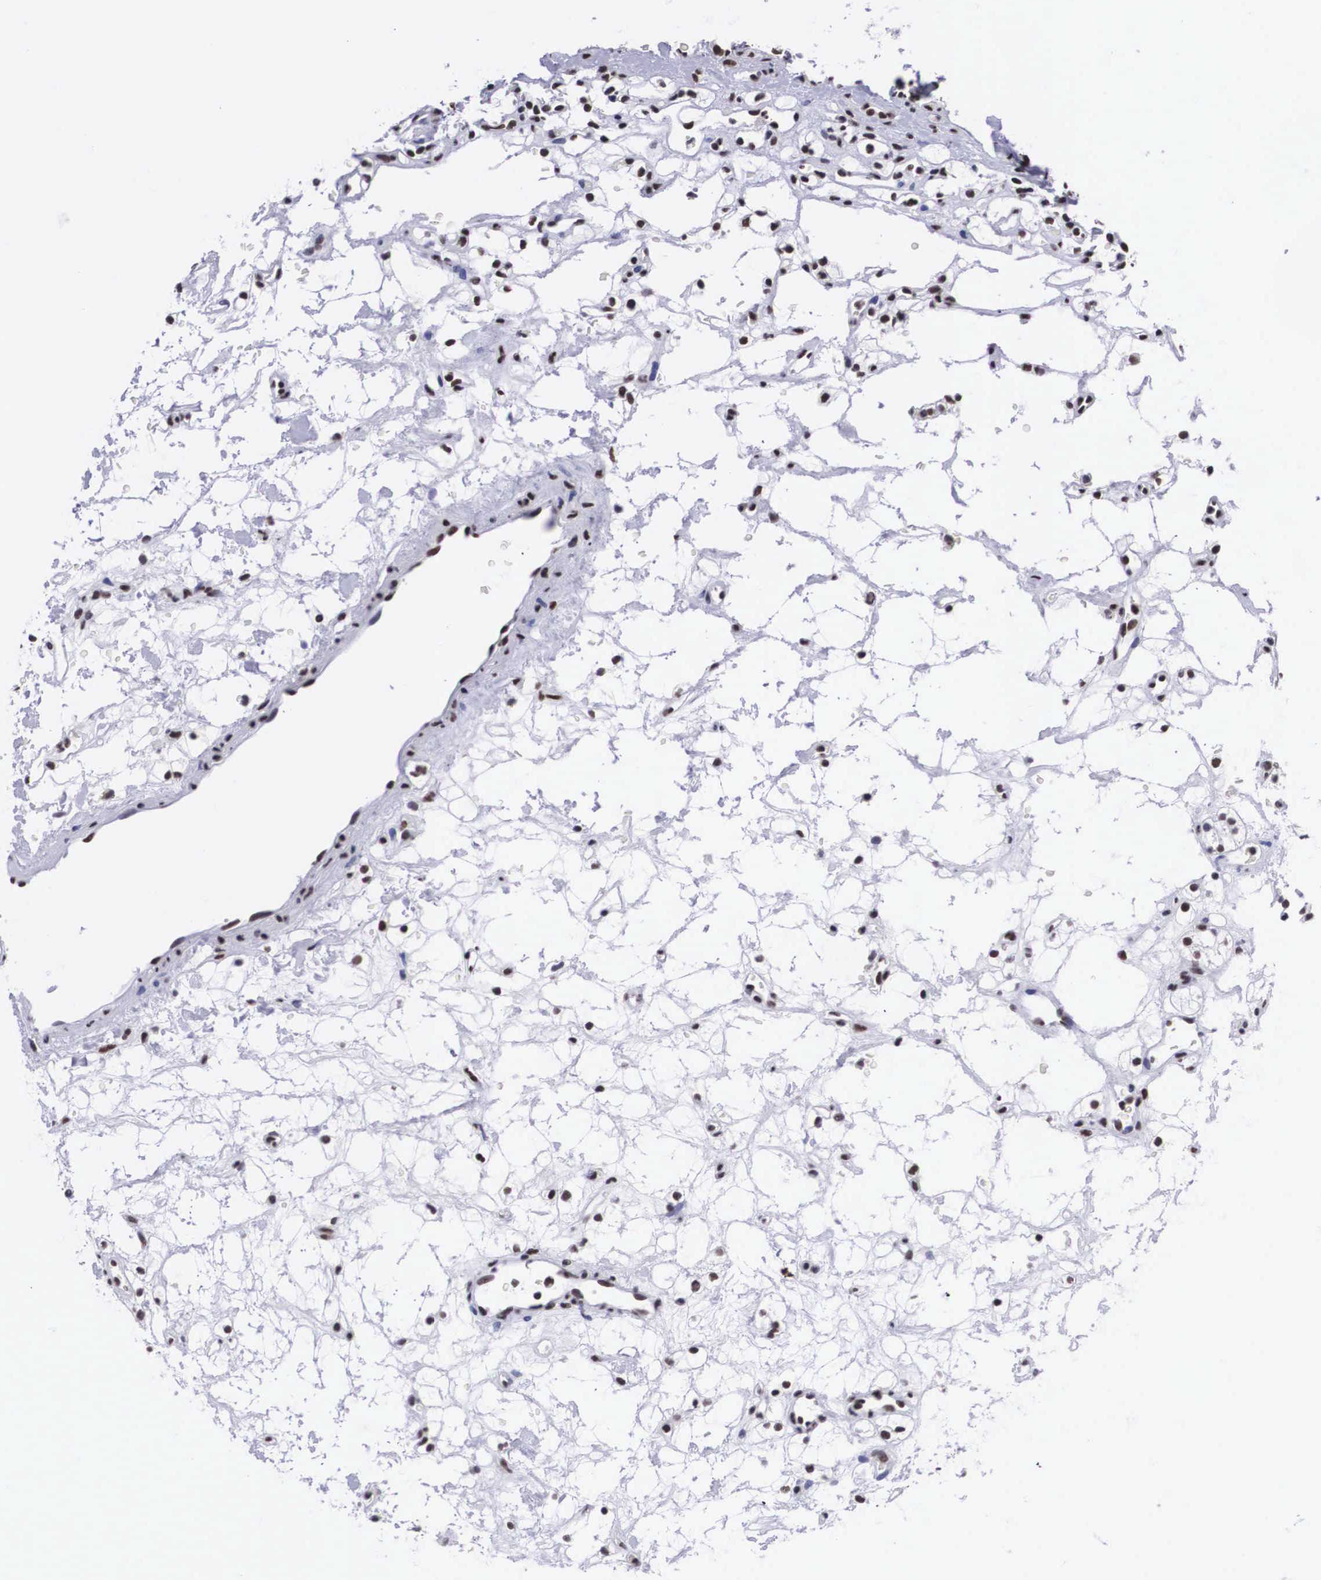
{"staining": {"intensity": "moderate", "quantity": ">75%", "location": "nuclear"}, "tissue": "renal cancer", "cell_type": "Tumor cells", "image_type": "cancer", "snomed": [{"axis": "morphology", "description": "Adenocarcinoma, NOS"}, {"axis": "topography", "description": "Kidney"}], "caption": "Human renal adenocarcinoma stained for a protein (brown) exhibits moderate nuclear positive expression in about >75% of tumor cells.", "gene": "SF3A1", "patient": {"sex": "female", "age": 60}}